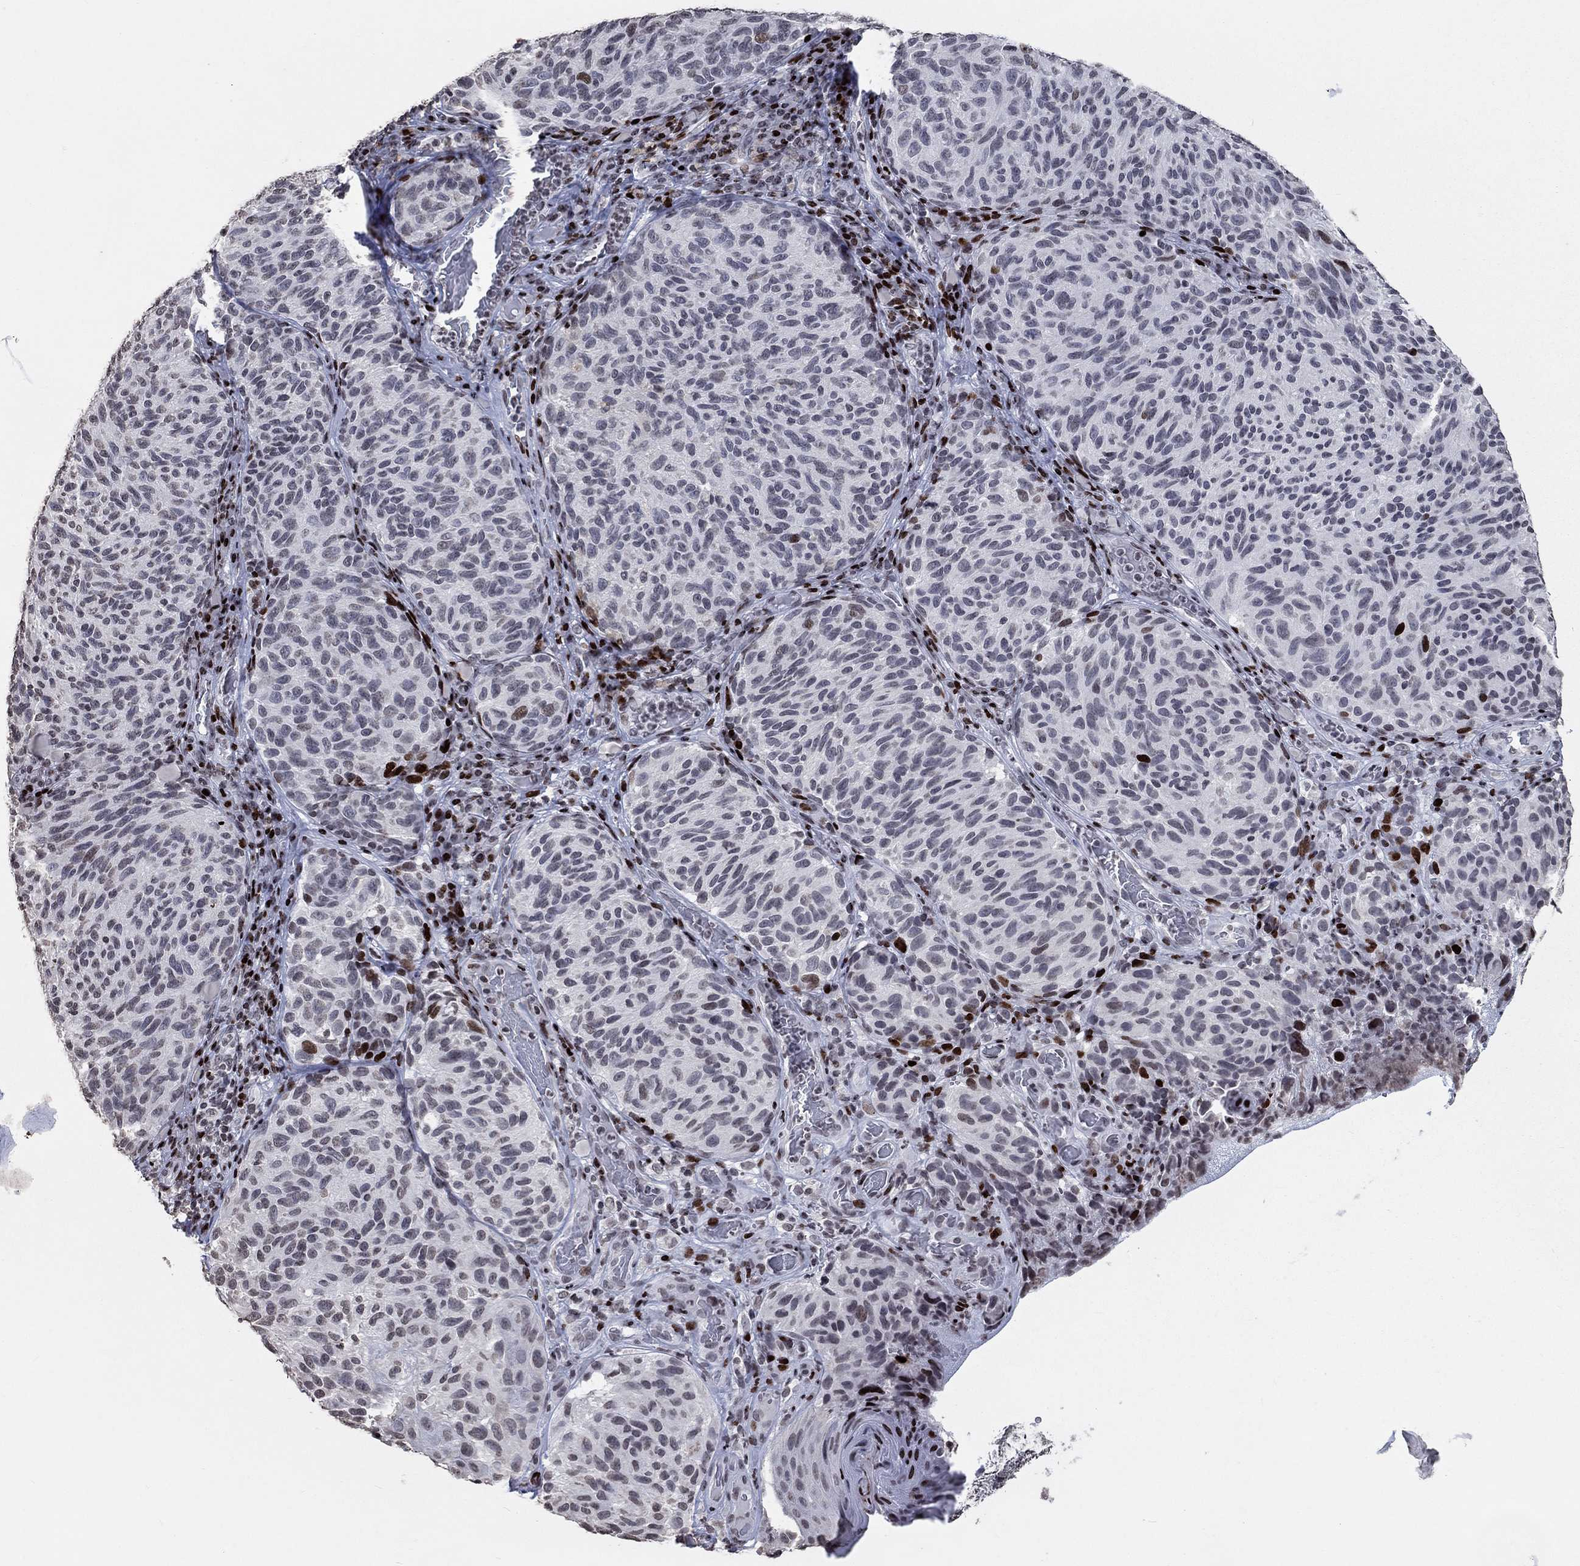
{"staining": {"intensity": "moderate", "quantity": "<25%", "location": "nuclear"}, "tissue": "melanoma", "cell_type": "Tumor cells", "image_type": "cancer", "snomed": [{"axis": "morphology", "description": "Malignant melanoma, NOS"}, {"axis": "topography", "description": "Skin"}], "caption": "Moderate nuclear positivity for a protein is identified in about <25% of tumor cells of malignant melanoma using IHC.", "gene": "SRSF3", "patient": {"sex": "female", "age": 73}}